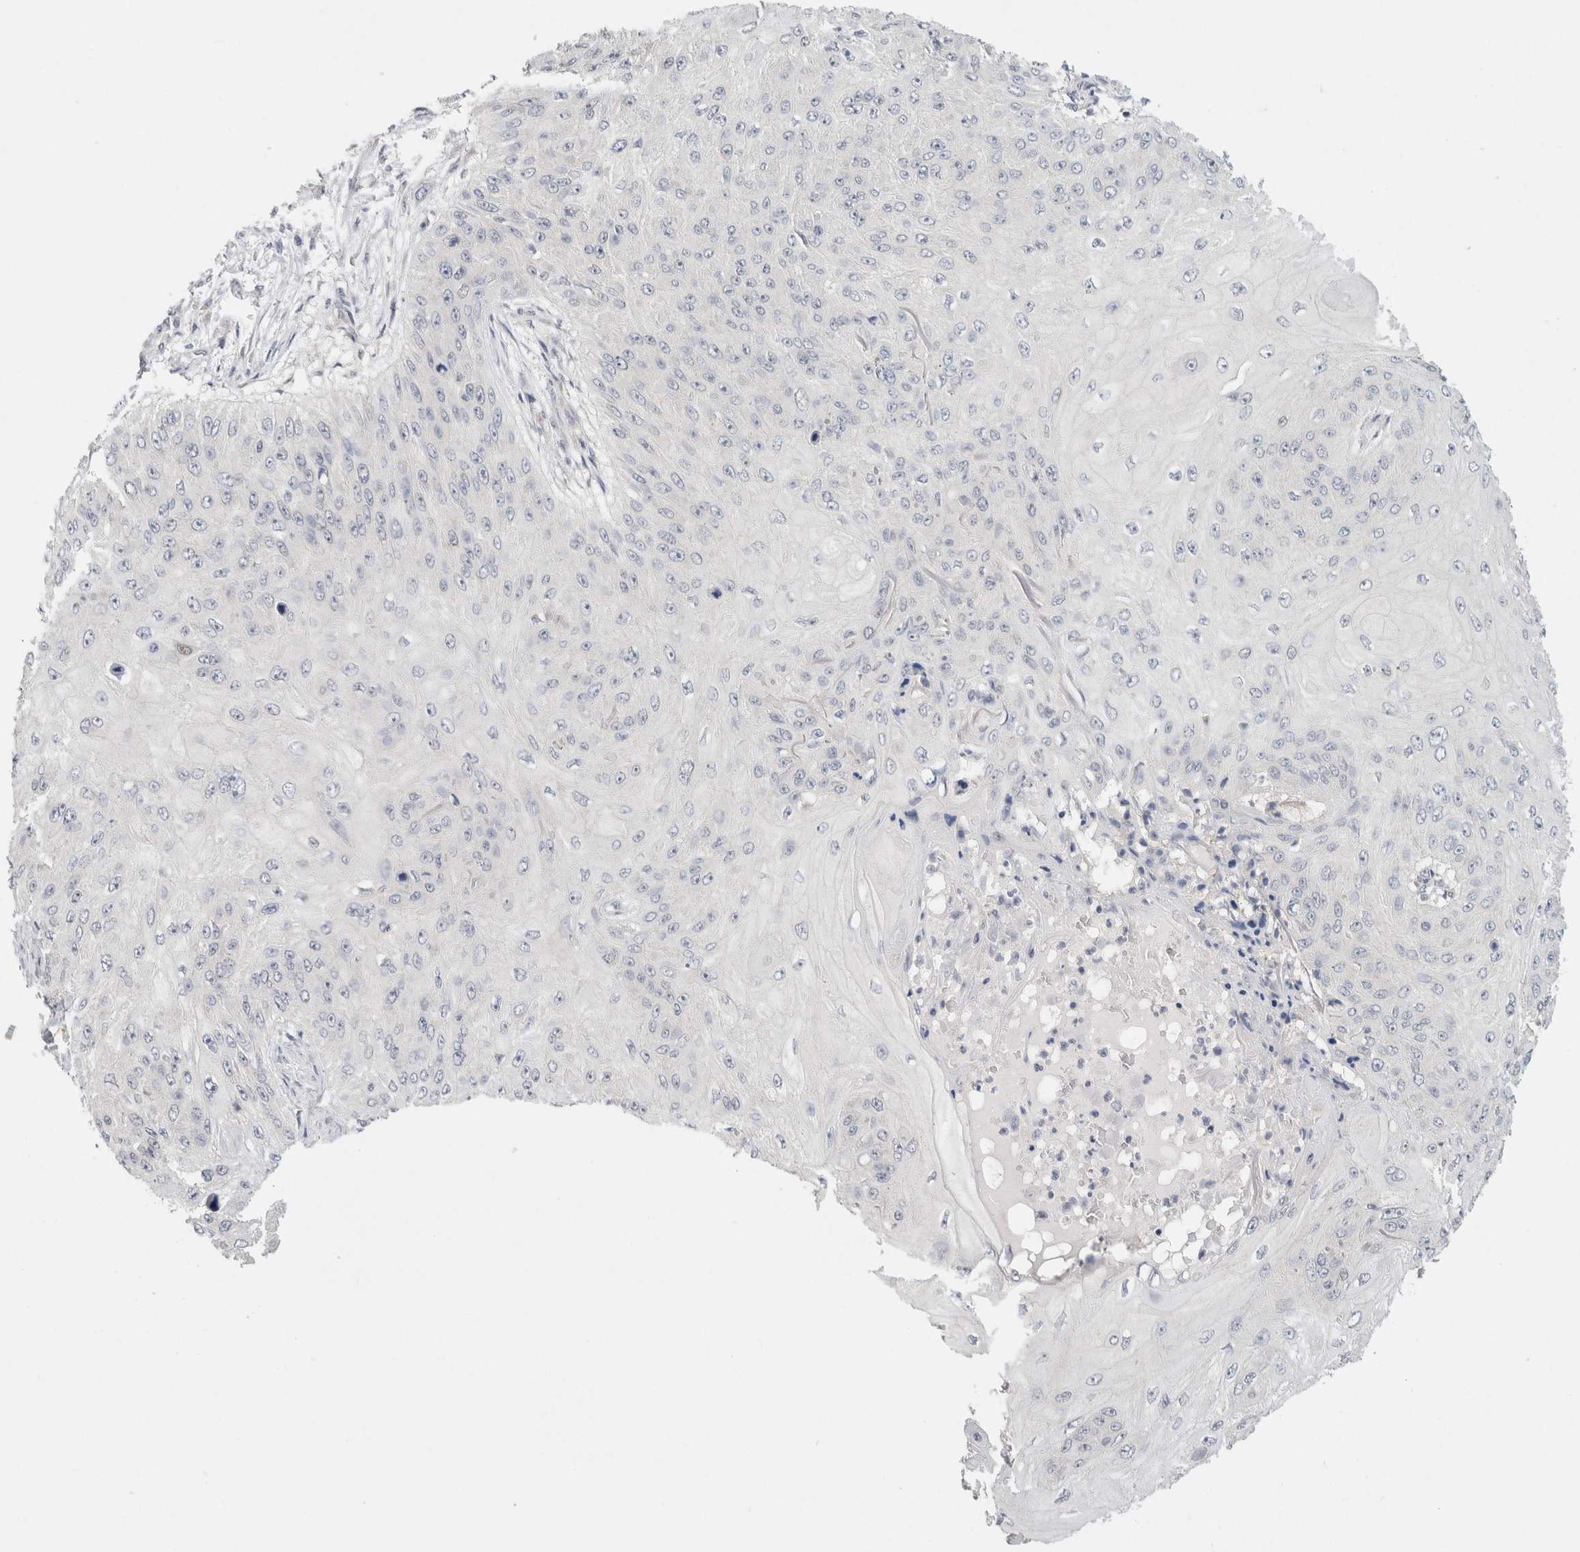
{"staining": {"intensity": "negative", "quantity": "none", "location": "none"}, "tissue": "skin cancer", "cell_type": "Tumor cells", "image_type": "cancer", "snomed": [{"axis": "morphology", "description": "Squamous cell carcinoma, NOS"}, {"axis": "topography", "description": "Skin"}], "caption": "Tumor cells show no significant positivity in skin cancer (squamous cell carcinoma).", "gene": "CHRM4", "patient": {"sex": "female", "age": 80}}